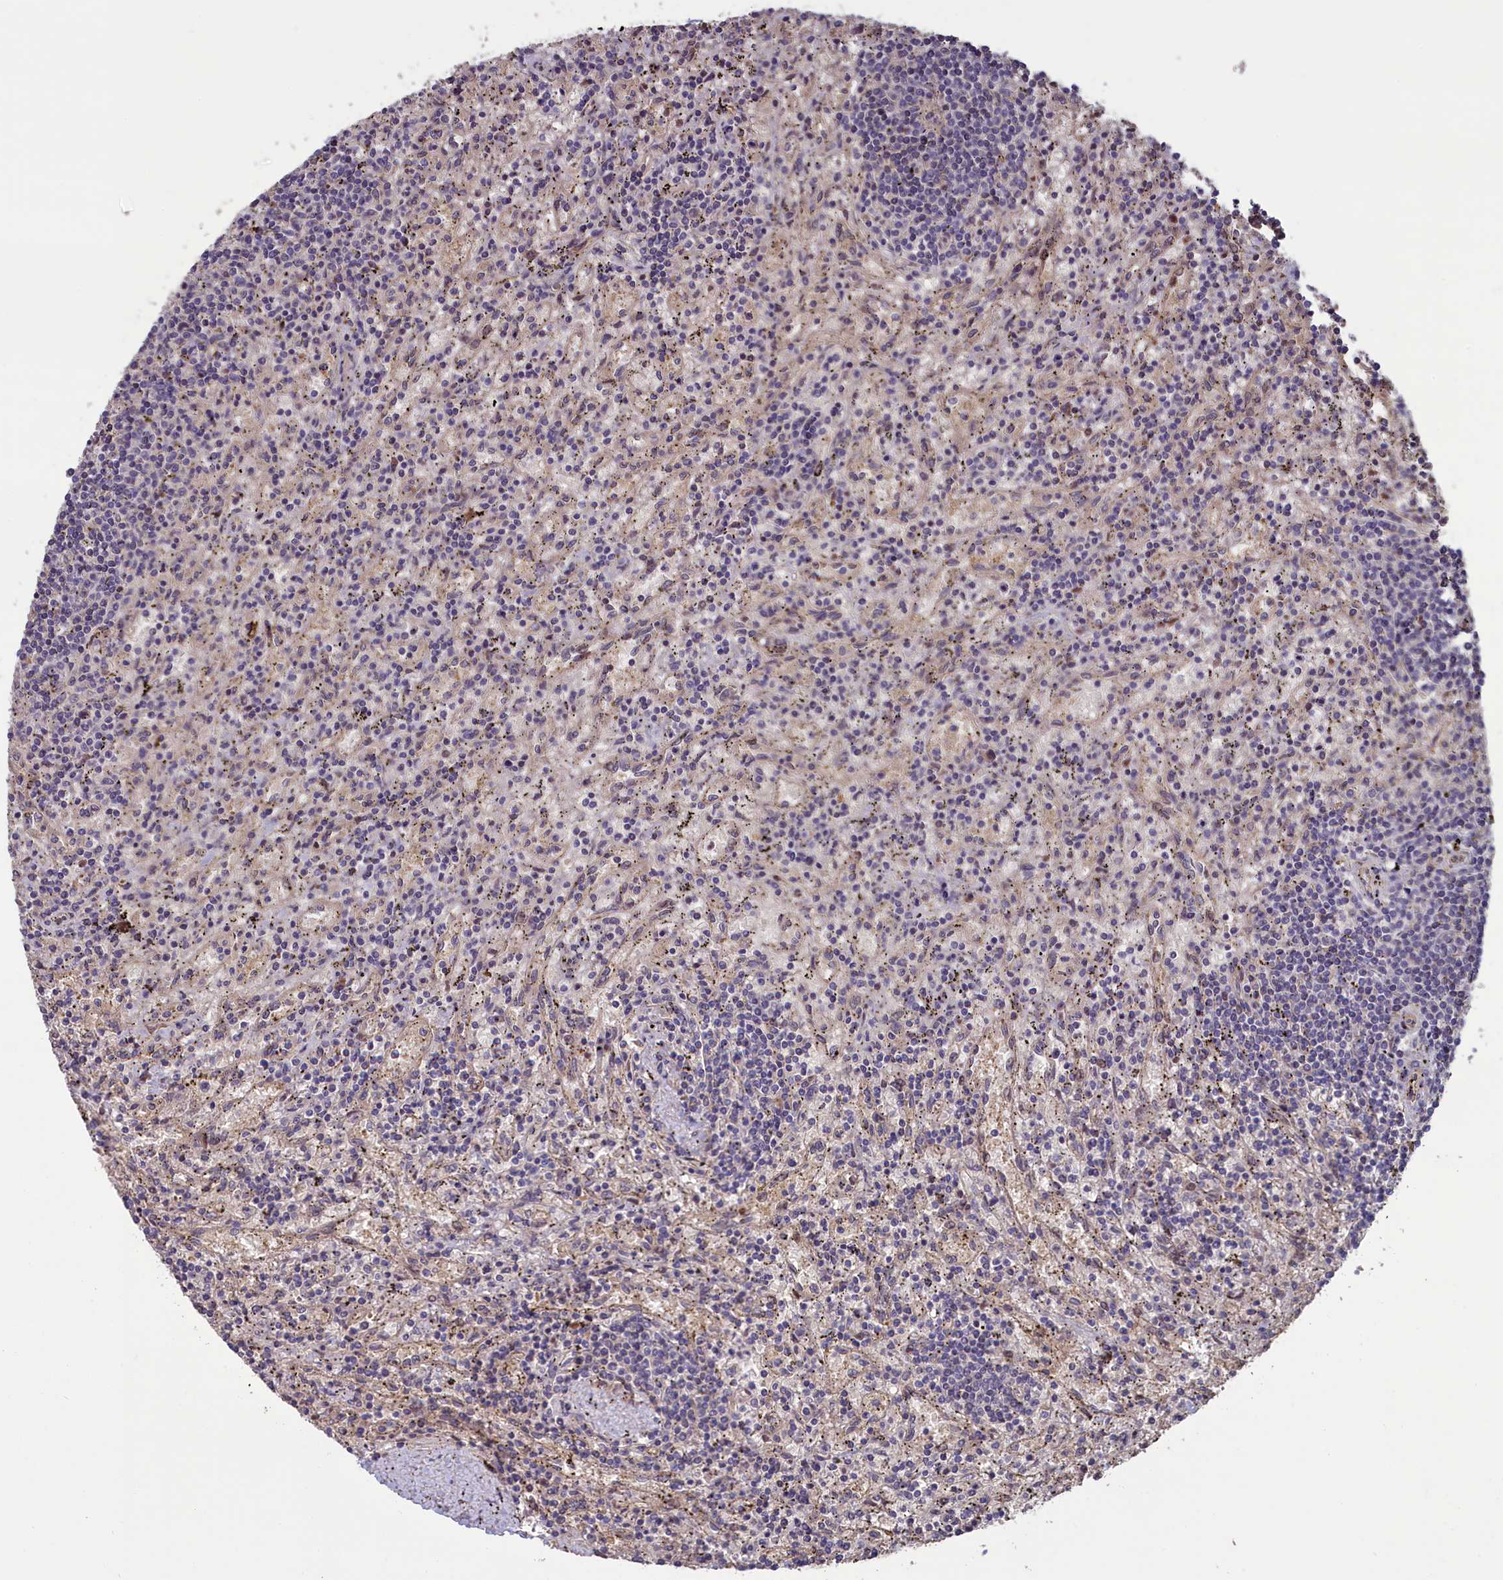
{"staining": {"intensity": "negative", "quantity": "none", "location": "none"}, "tissue": "lymphoma", "cell_type": "Tumor cells", "image_type": "cancer", "snomed": [{"axis": "morphology", "description": "Malignant lymphoma, non-Hodgkin's type, Low grade"}, {"axis": "topography", "description": "Spleen"}], "caption": "Tumor cells are negative for brown protein staining in lymphoma. (DAB (3,3'-diaminobenzidine) immunohistochemistry visualized using brightfield microscopy, high magnification).", "gene": "CIAO2B", "patient": {"sex": "male", "age": 76}}